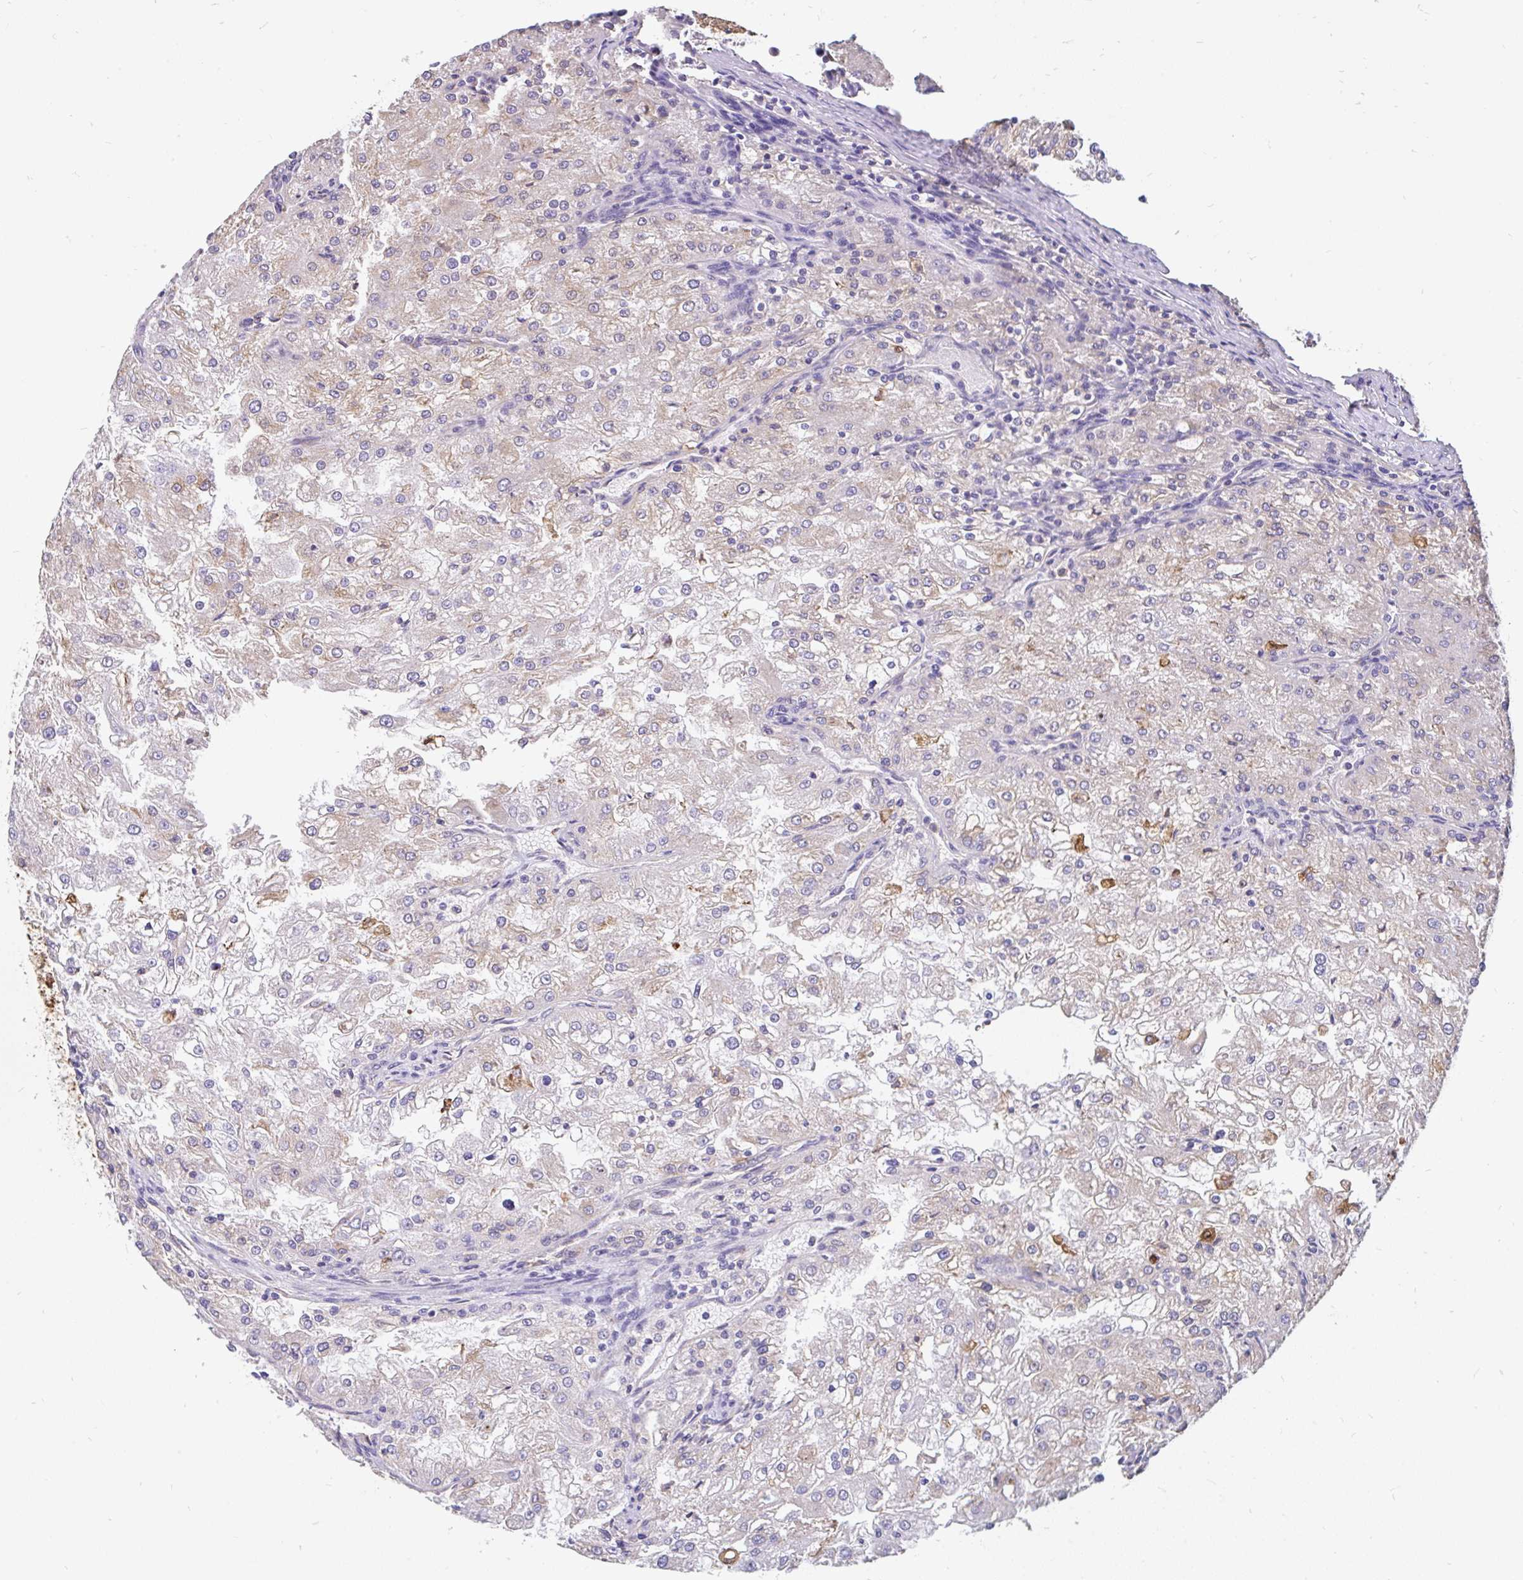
{"staining": {"intensity": "weak", "quantity": "<25%", "location": "cytoplasmic/membranous"}, "tissue": "renal cancer", "cell_type": "Tumor cells", "image_type": "cancer", "snomed": [{"axis": "morphology", "description": "Adenocarcinoma, NOS"}, {"axis": "topography", "description": "Kidney"}], "caption": "Immunohistochemistry (IHC) of renal cancer exhibits no staining in tumor cells.", "gene": "EML5", "patient": {"sex": "female", "age": 74}}